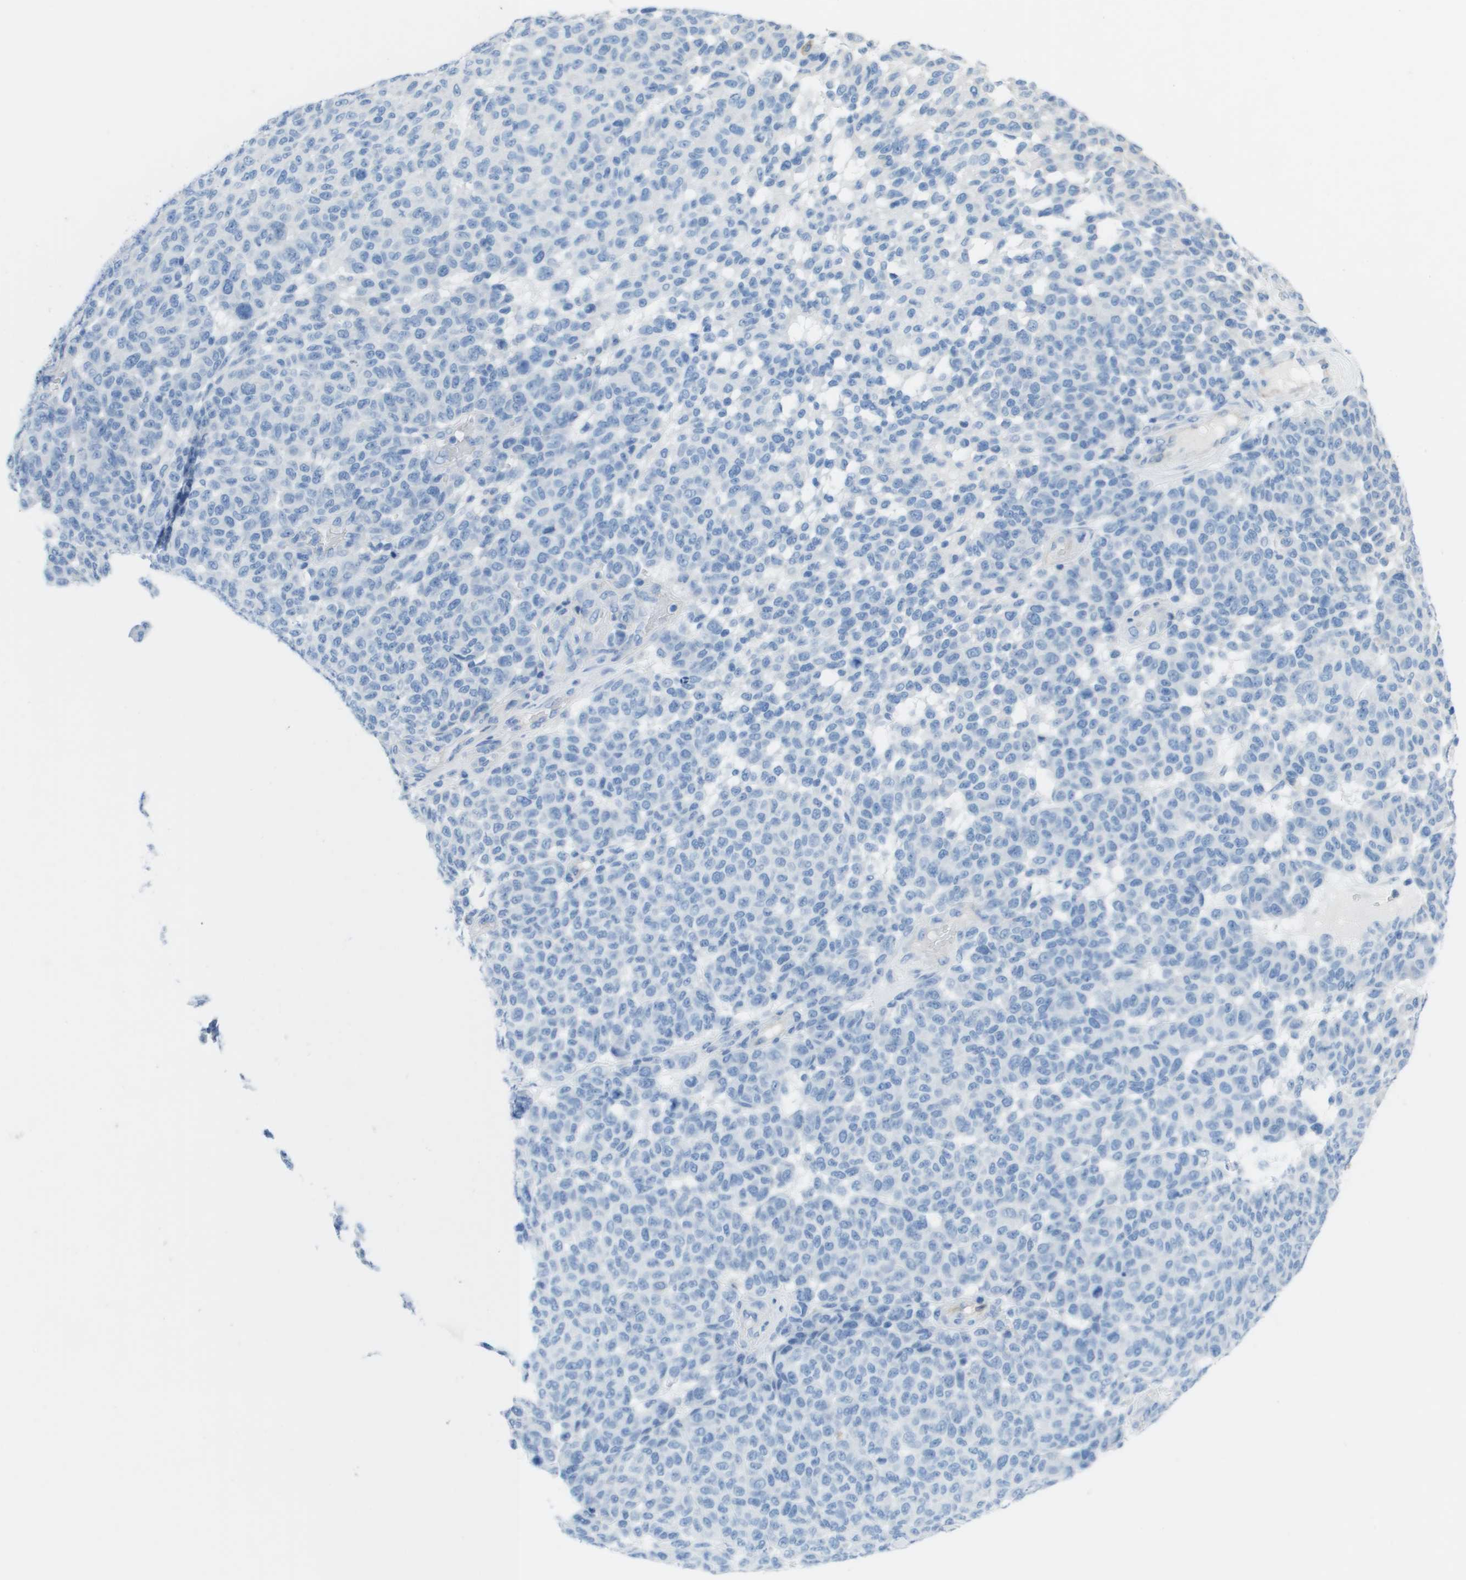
{"staining": {"intensity": "negative", "quantity": "none", "location": "none"}, "tissue": "melanoma", "cell_type": "Tumor cells", "image_type": "cancer", "snomed": [{"axis": "morphology", "description": "Malignant melanoma, NOS"}, {"axis": "topography", "description": "Skin"}], "caption": "Tumor cells are negative for brown protein staining in malignant melanoma. (DAB immunohistochemistry (IHC) visualized using brightfield microscopy, high magnification).", "gene": "CD46", "patient": {"sex": "male", "age": 59}}